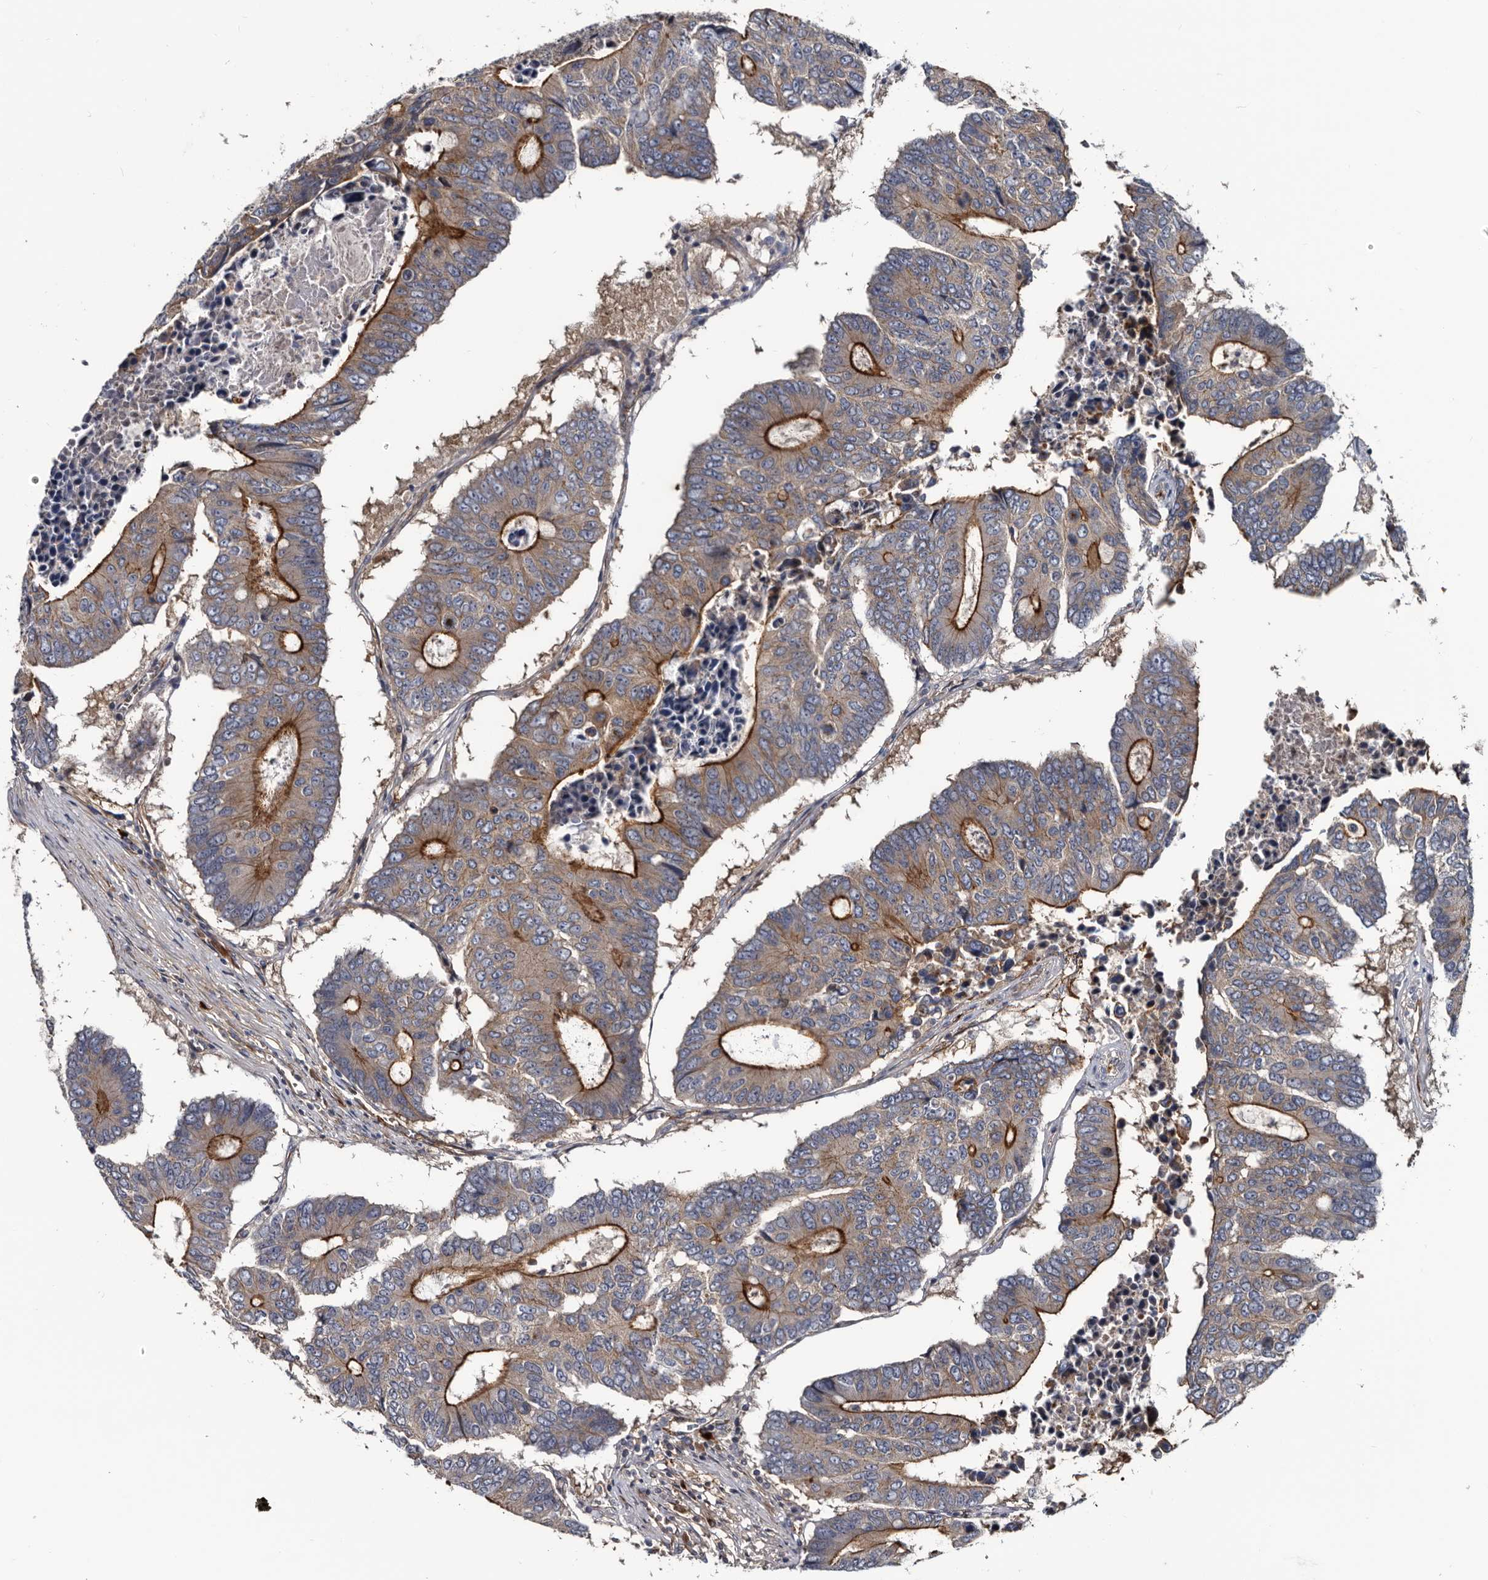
{"staining": {"intensity": "strong", "quantity": "25%-75%", "location": "cytoplasmic/membranous"}, "tissue": "colorectal cancer", "cell_type": "Tumor cells", "image_type": "cancer", "snomed": [{"axis": "morphology", "description": "Adenocarcinoma, NOS"}, {"axis": "topography", "description": "Colon"}], "caption": "The immunohistochemical stain highlights strong cytoplasmic/membranous positivity in tumor cells of adenocarcinoma (colorectal) tissue.", "gene": "TSPAN17", "patient": {"sex": "male", "age": 87}}